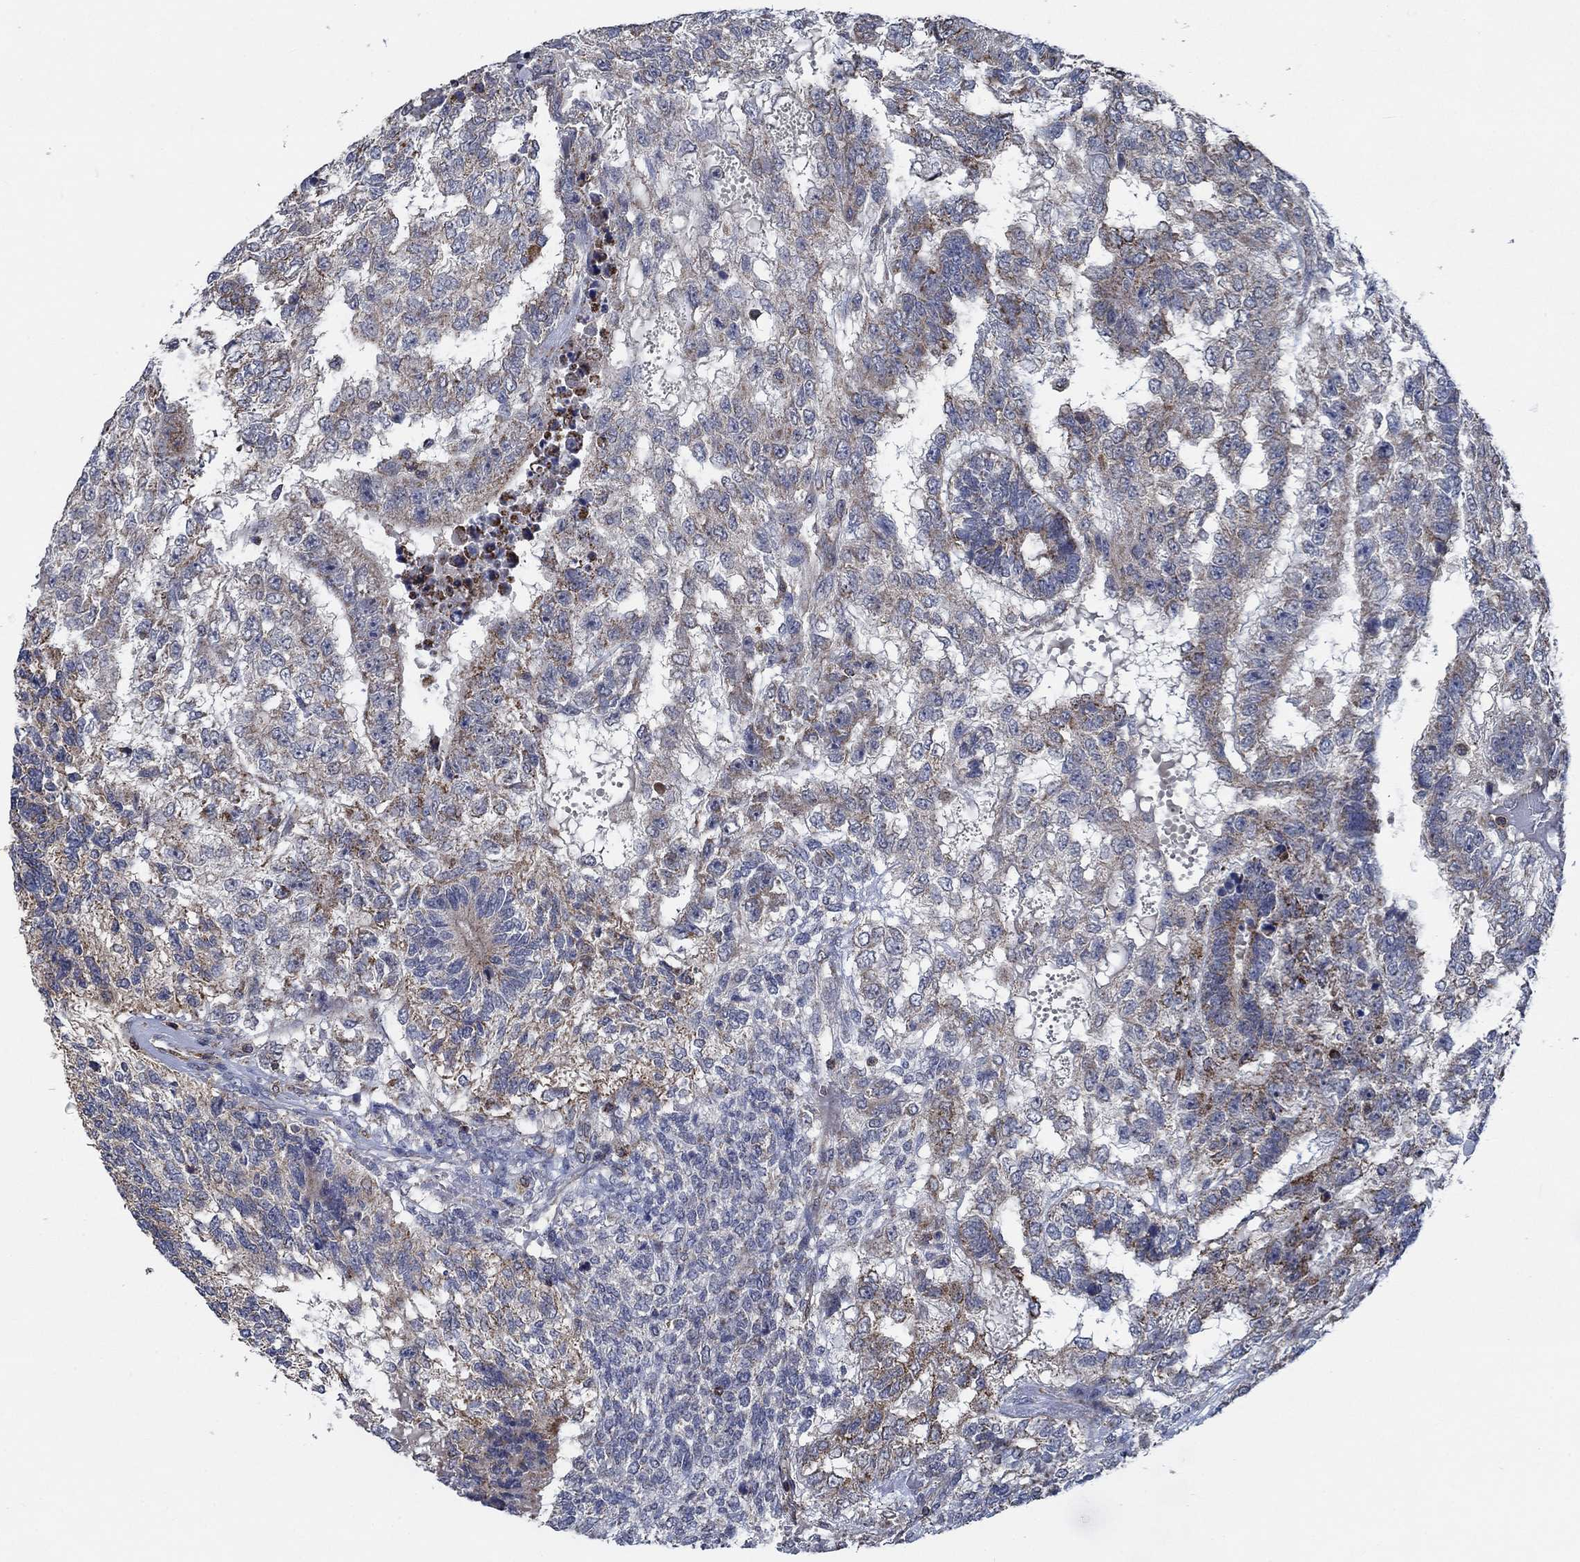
{"staining": {"intensity": "weak", "quantity": "25%-75%", "location": "cytoplasmic/membranous"}, "tissue": "testis cancer", "cell_type": "Tumor cells", "image_type": "cancer", "snomed": [{"axis": "morphology", "description": "Seminoma, NOS"}, {"axis": "morphology", "description": "Carcinoma, Embryonal, NOS"}, {"axis": "topography", "description": "Testis"}], "caption": "Weak cytoplasmic/membranous expression is present in approximately 25%-75% of tumor cells in embryonal carcinoma (testis).", "gene": "STXBP6", "patient": {"sex": "male", "age": 41}}